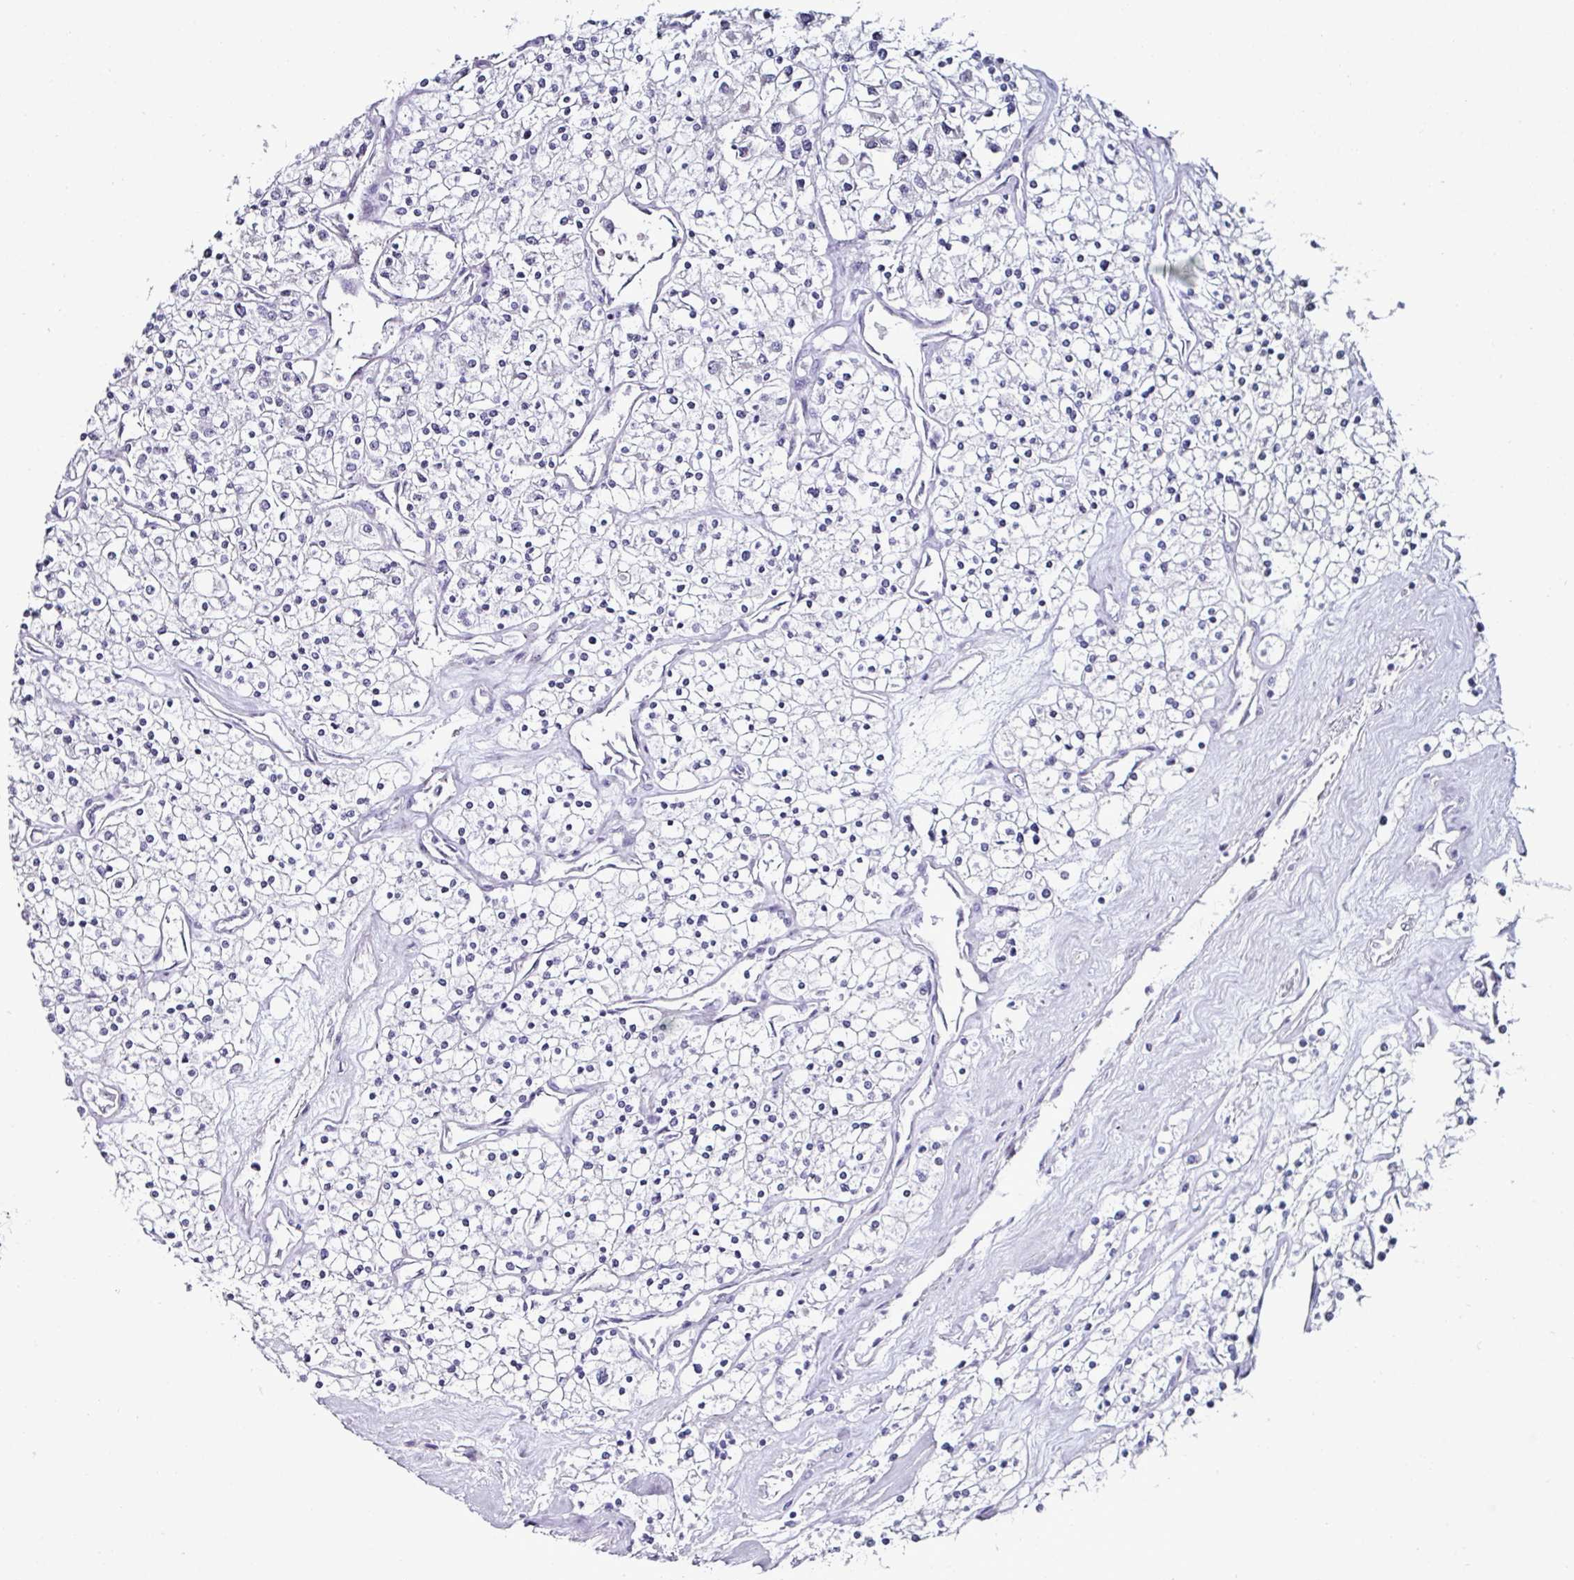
{"staining": {"intensity": "negative", "quantity": "none", "location": "none"}, "tissue": "renal cancer", "cell_type": "Tumor cells", "image_type": "cancer", "snomed": [{"axis": "morphology", "description": "Adenocarcinoma, NOS"}, {"axis": "topography", "description": "Kidney"}], "caption": "High magnification brightfield microscopy of renal cancer (adenocarcinoma) stained with DAB (brown) and counterstained with hematoxylin (blue): tumor cells show no significant positivity.", "gene": "NACC2", "patient": {"sex": "male", "age": 80}}